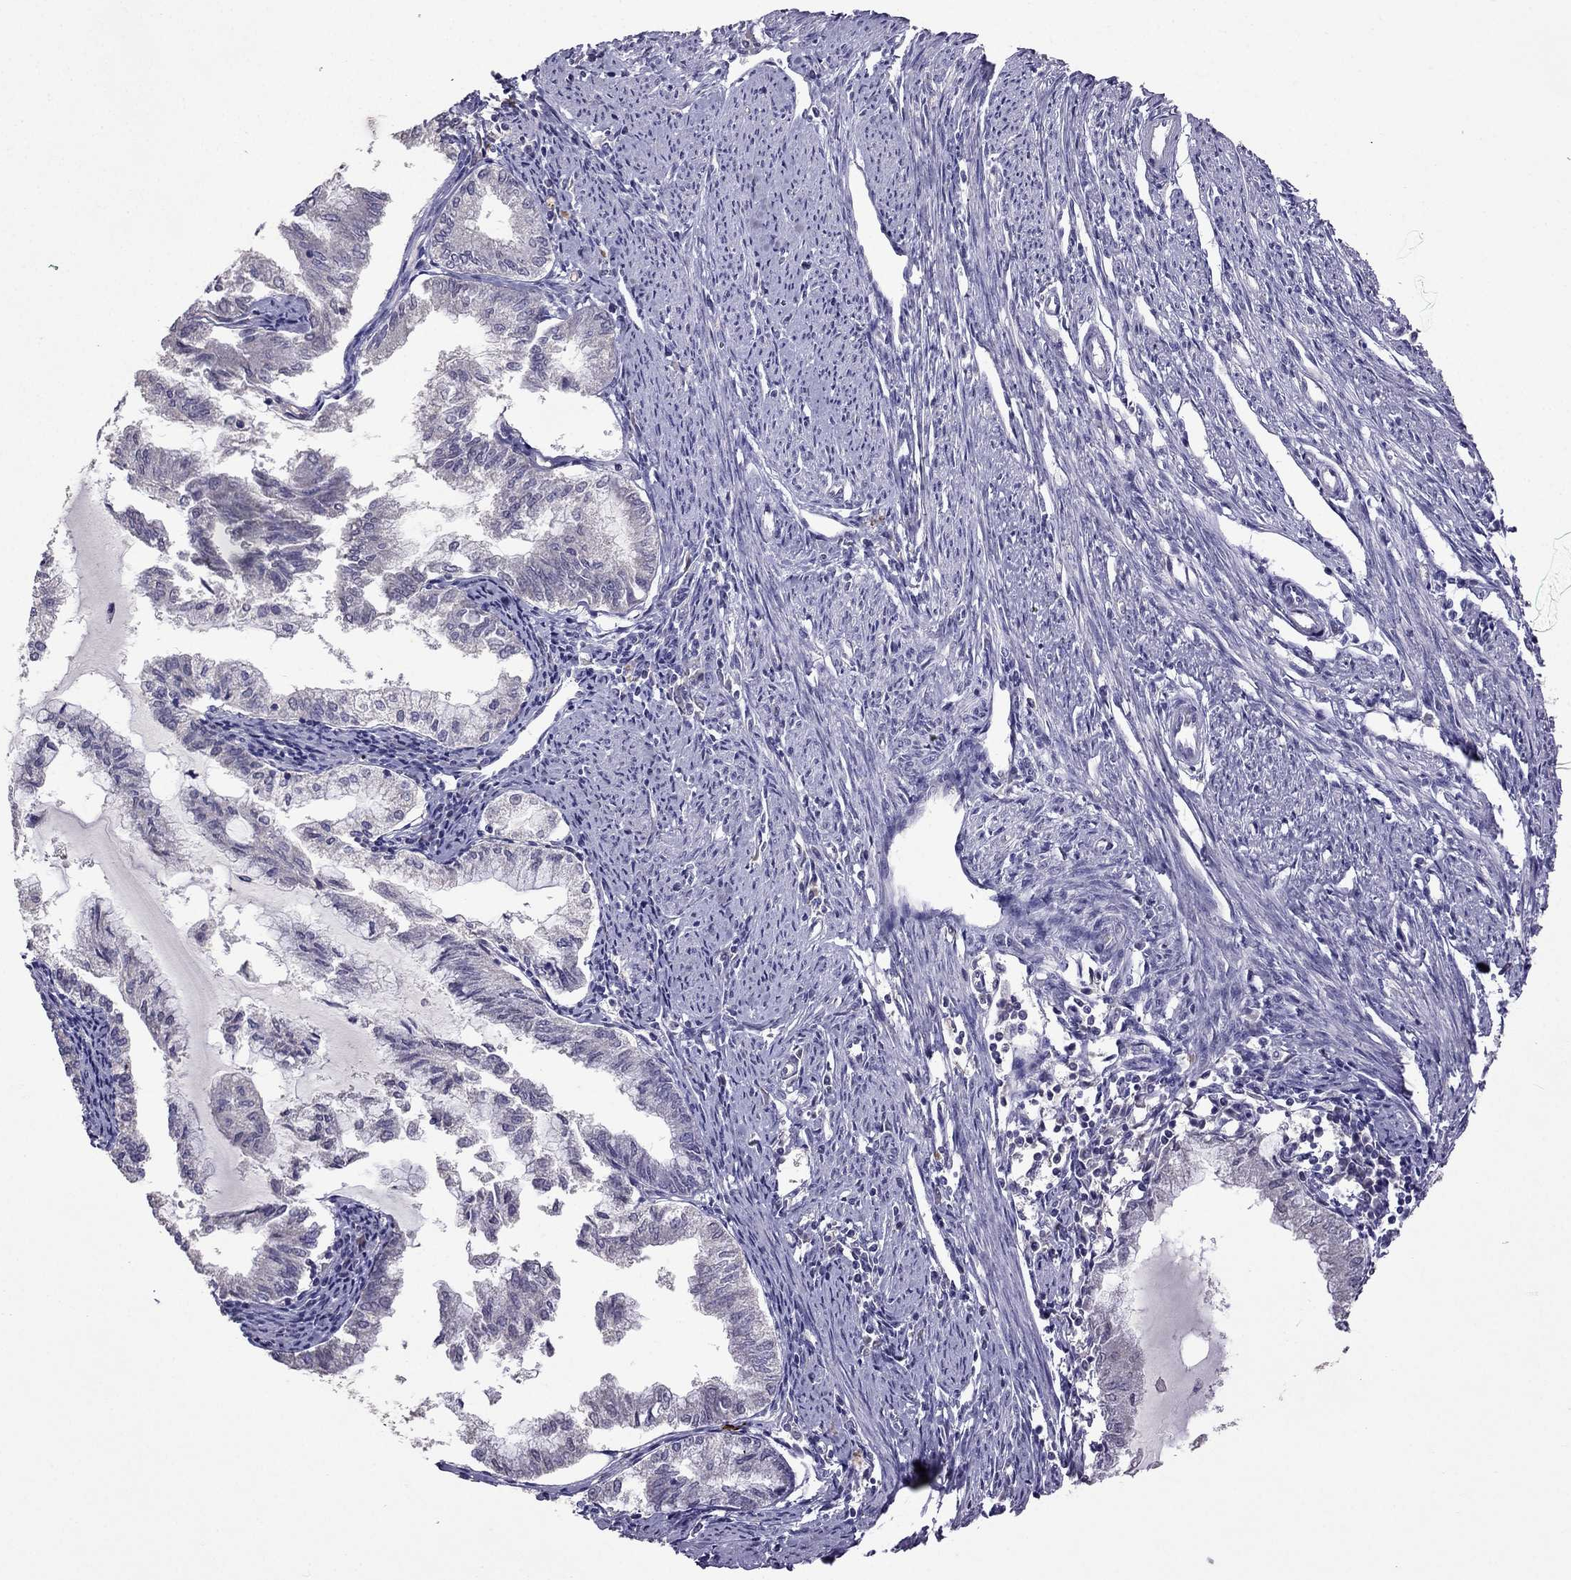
{"staining": {"intensity": "negative", "quantity": "none", "location": "none"}, "tissue": "endometrial cancer", "cell_type": "Tumor cells", "image_type": "cancer", "snomed": [{"axis": "morphology", "description": "Adenocarcinoma, NOS"}, {"axis": "topography", "description": "Endometrium"}], "caption": "This is an immunohistochemistry (IHC) photomicrograph of human adenocarcinoma (endometrial). There is no expression in tumor cells.", "gene": "RFLNB", "patient": {"sex": "female", "age": 79}}